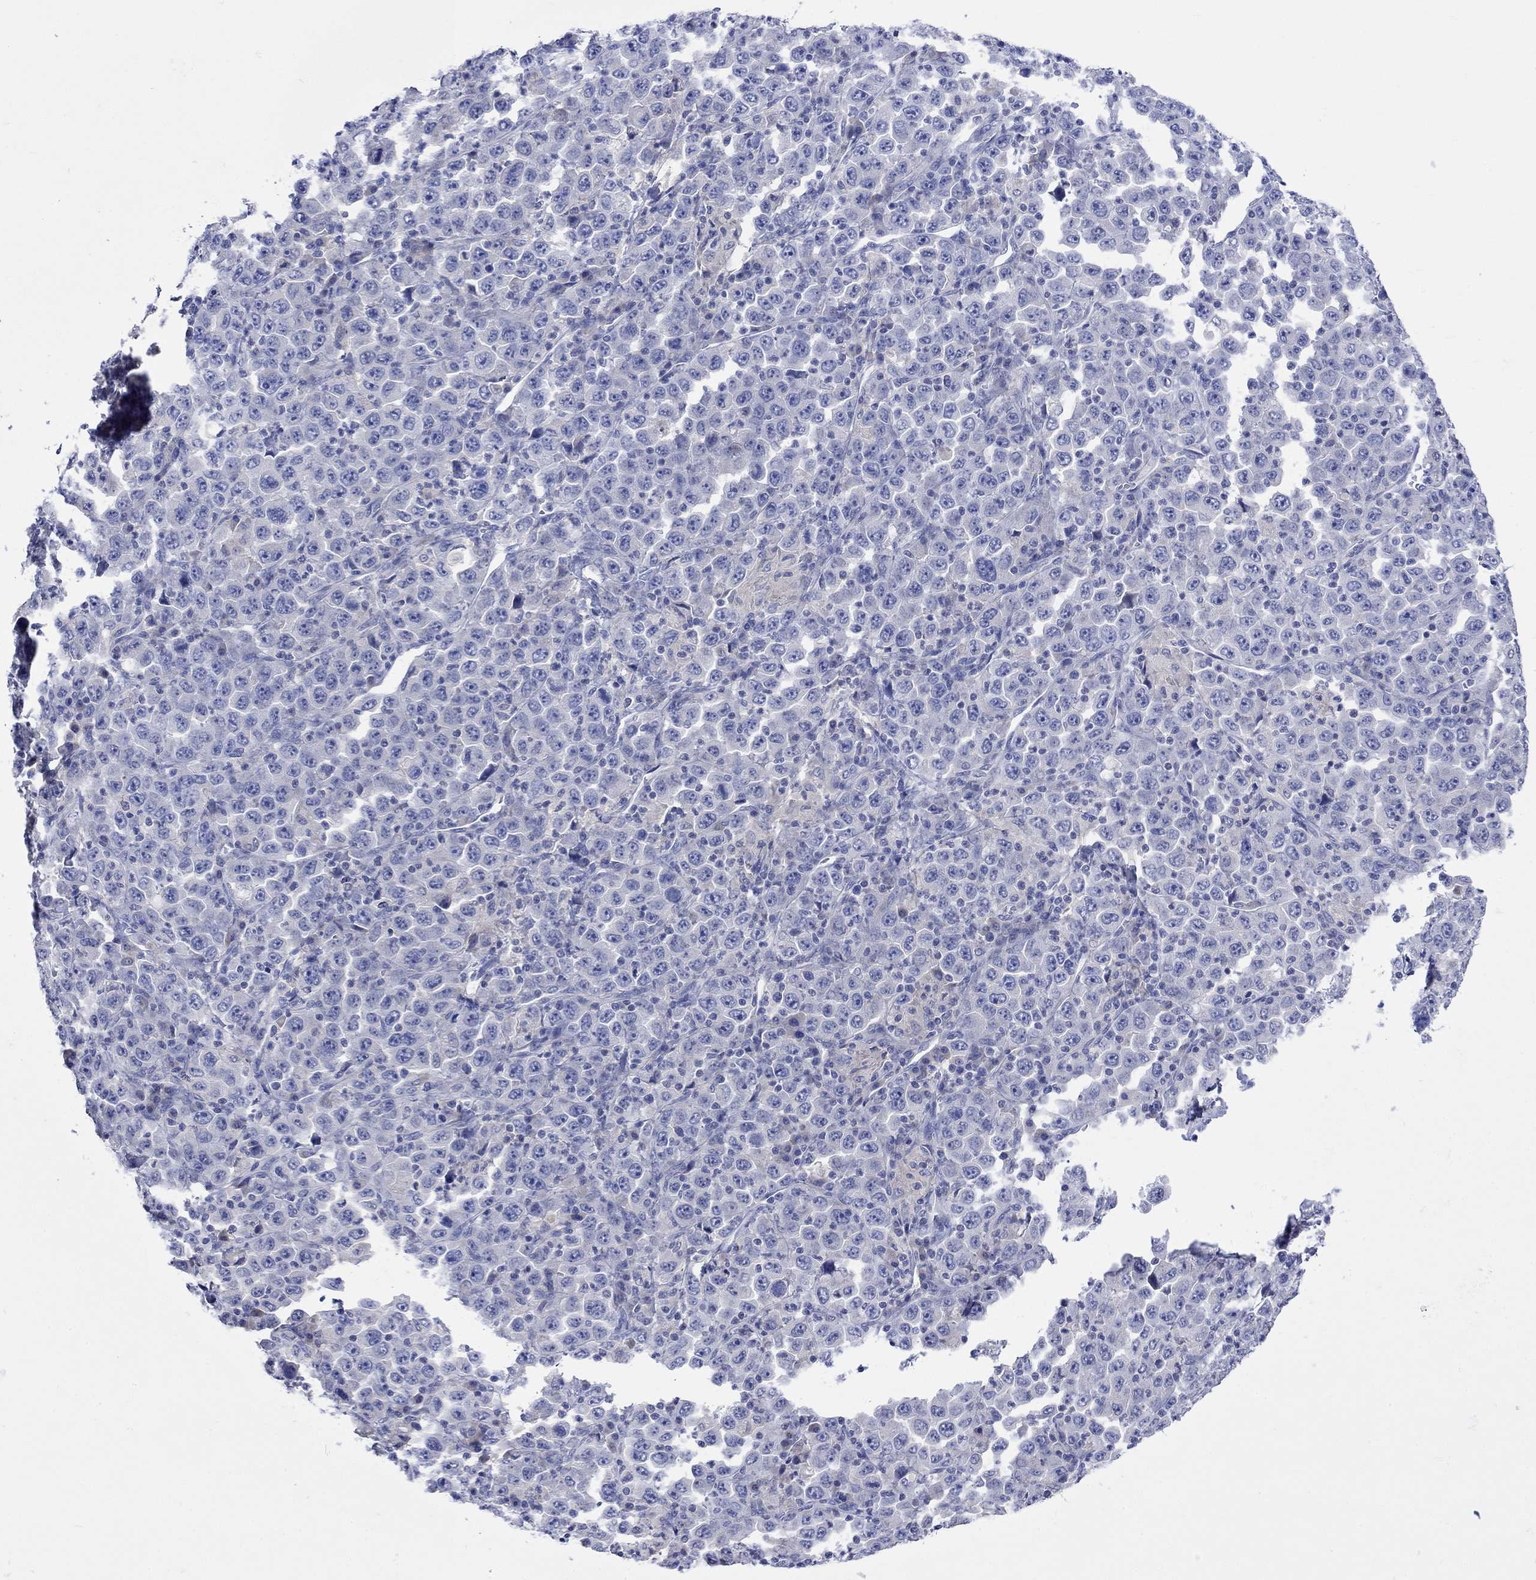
{"staining": {"intensity": "negative", "quantity": "none", "location": "none"}, "tissue": "stomach cancer", "cell_type": "Tumor cells", "image_type": "cancer", "snomed": [{"axis": "morphology", "description": "Normal tissue, NOS"}, {"axis": "morphology", "description": "Adenocarcinoma, NOS"}, {"axis": "topography", "description": "Stomach, upper"}, {"axis": "topography", "description": "Stomach"}], "caption": "A histopathology image of adenocarcinoma (stomach) stained for a protein displays no brown staining in tumor cells.", "gene": "MSI1", "patient": {"sex": "male", "age": 59}}